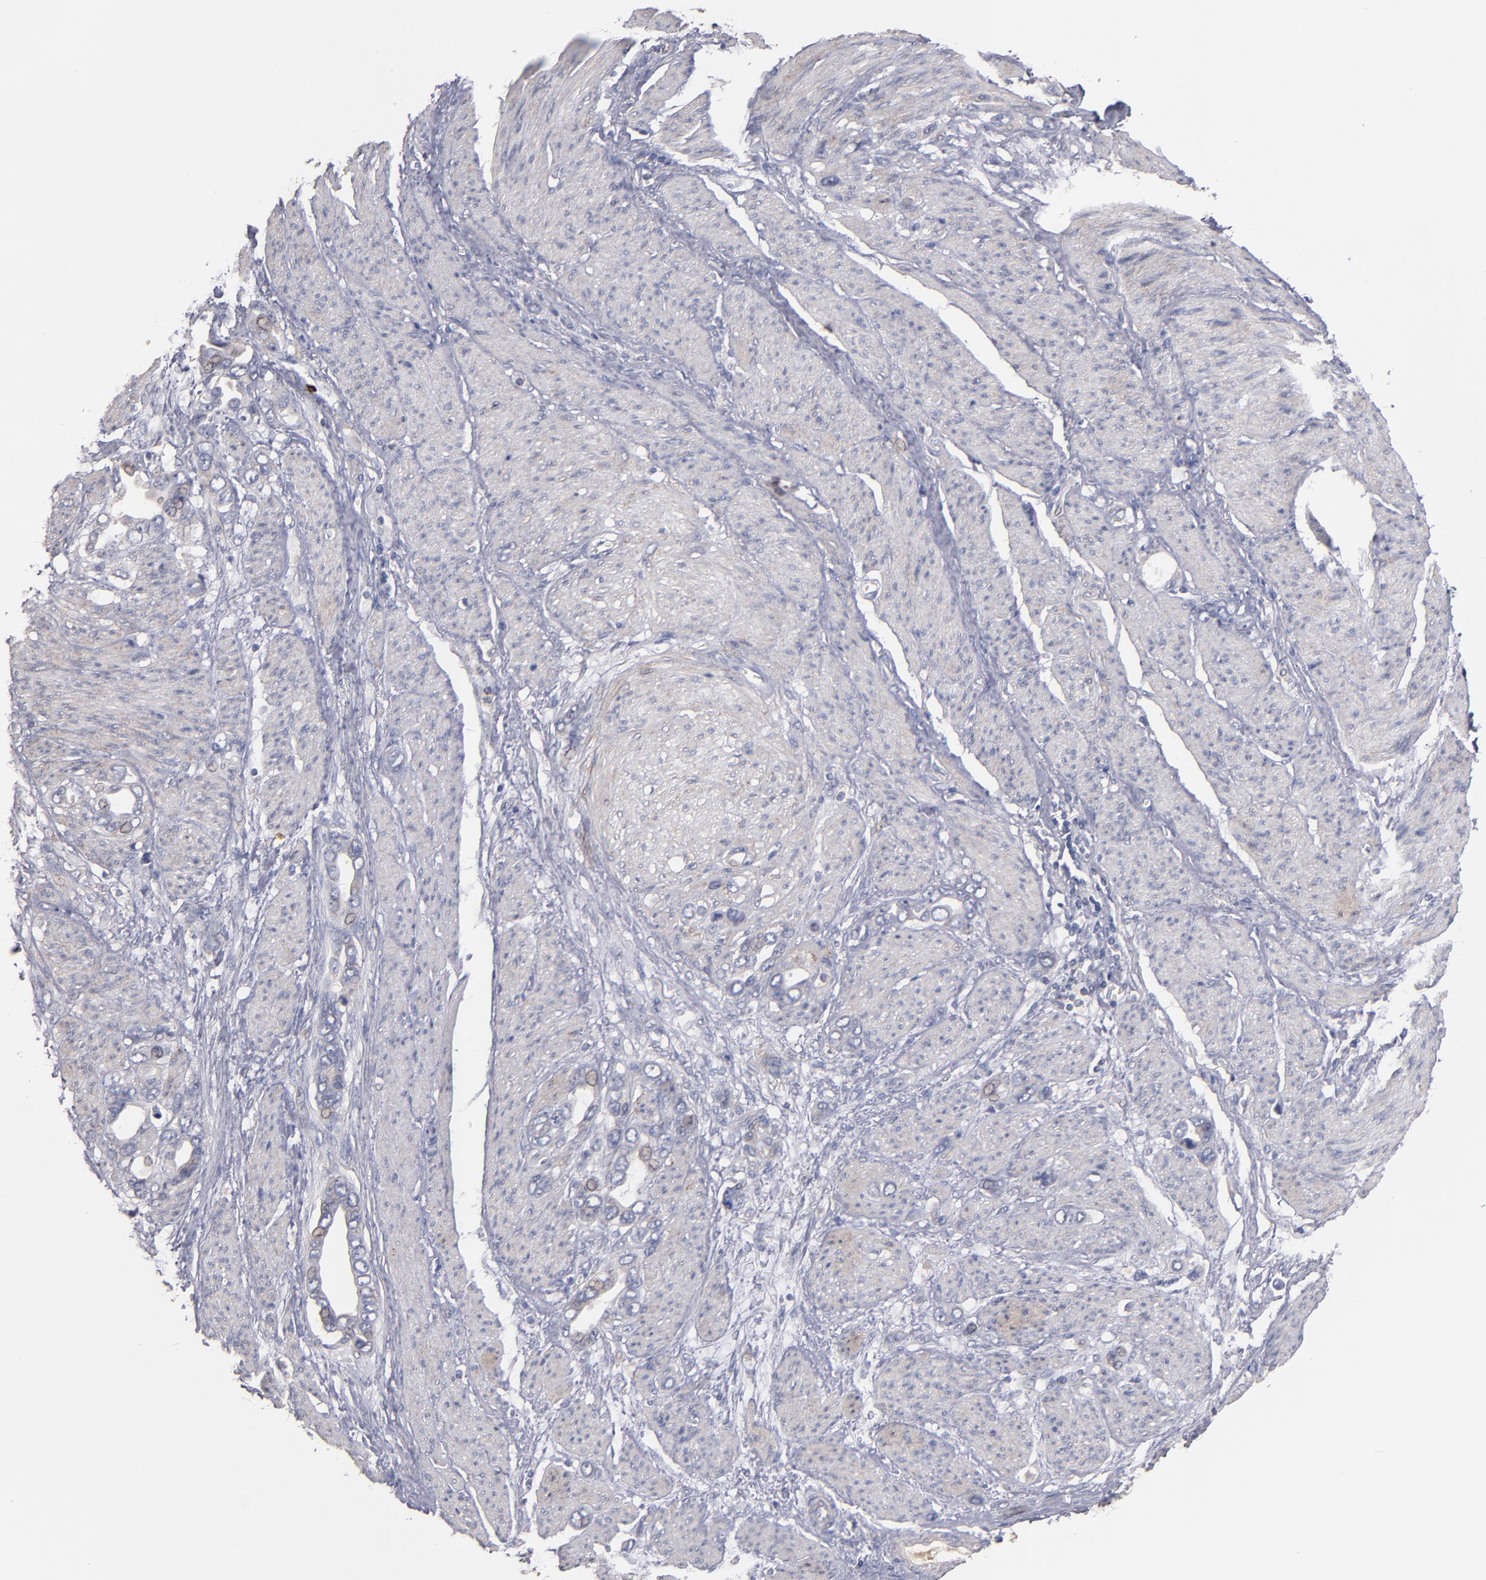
{"staining": {"intensity": "weak", "quantity": "<25%", "location": "cytoplasmic/membranous"}, "tissue": "stomach cancer", "cell_type": "Tumor cells", "image_type": "cancer", "snomed": [{"axis": "morphology", "description": "Adenocarcinoma, NOS"}, {"axis": "topography", "description": "Stomach"}], "caption": "Immunohistochemistry of human adenocarcinoma (stomach) shows no expression in tumor cells.", "gene": "DACT1", "patient": {"sex": "male", "age": 78}}